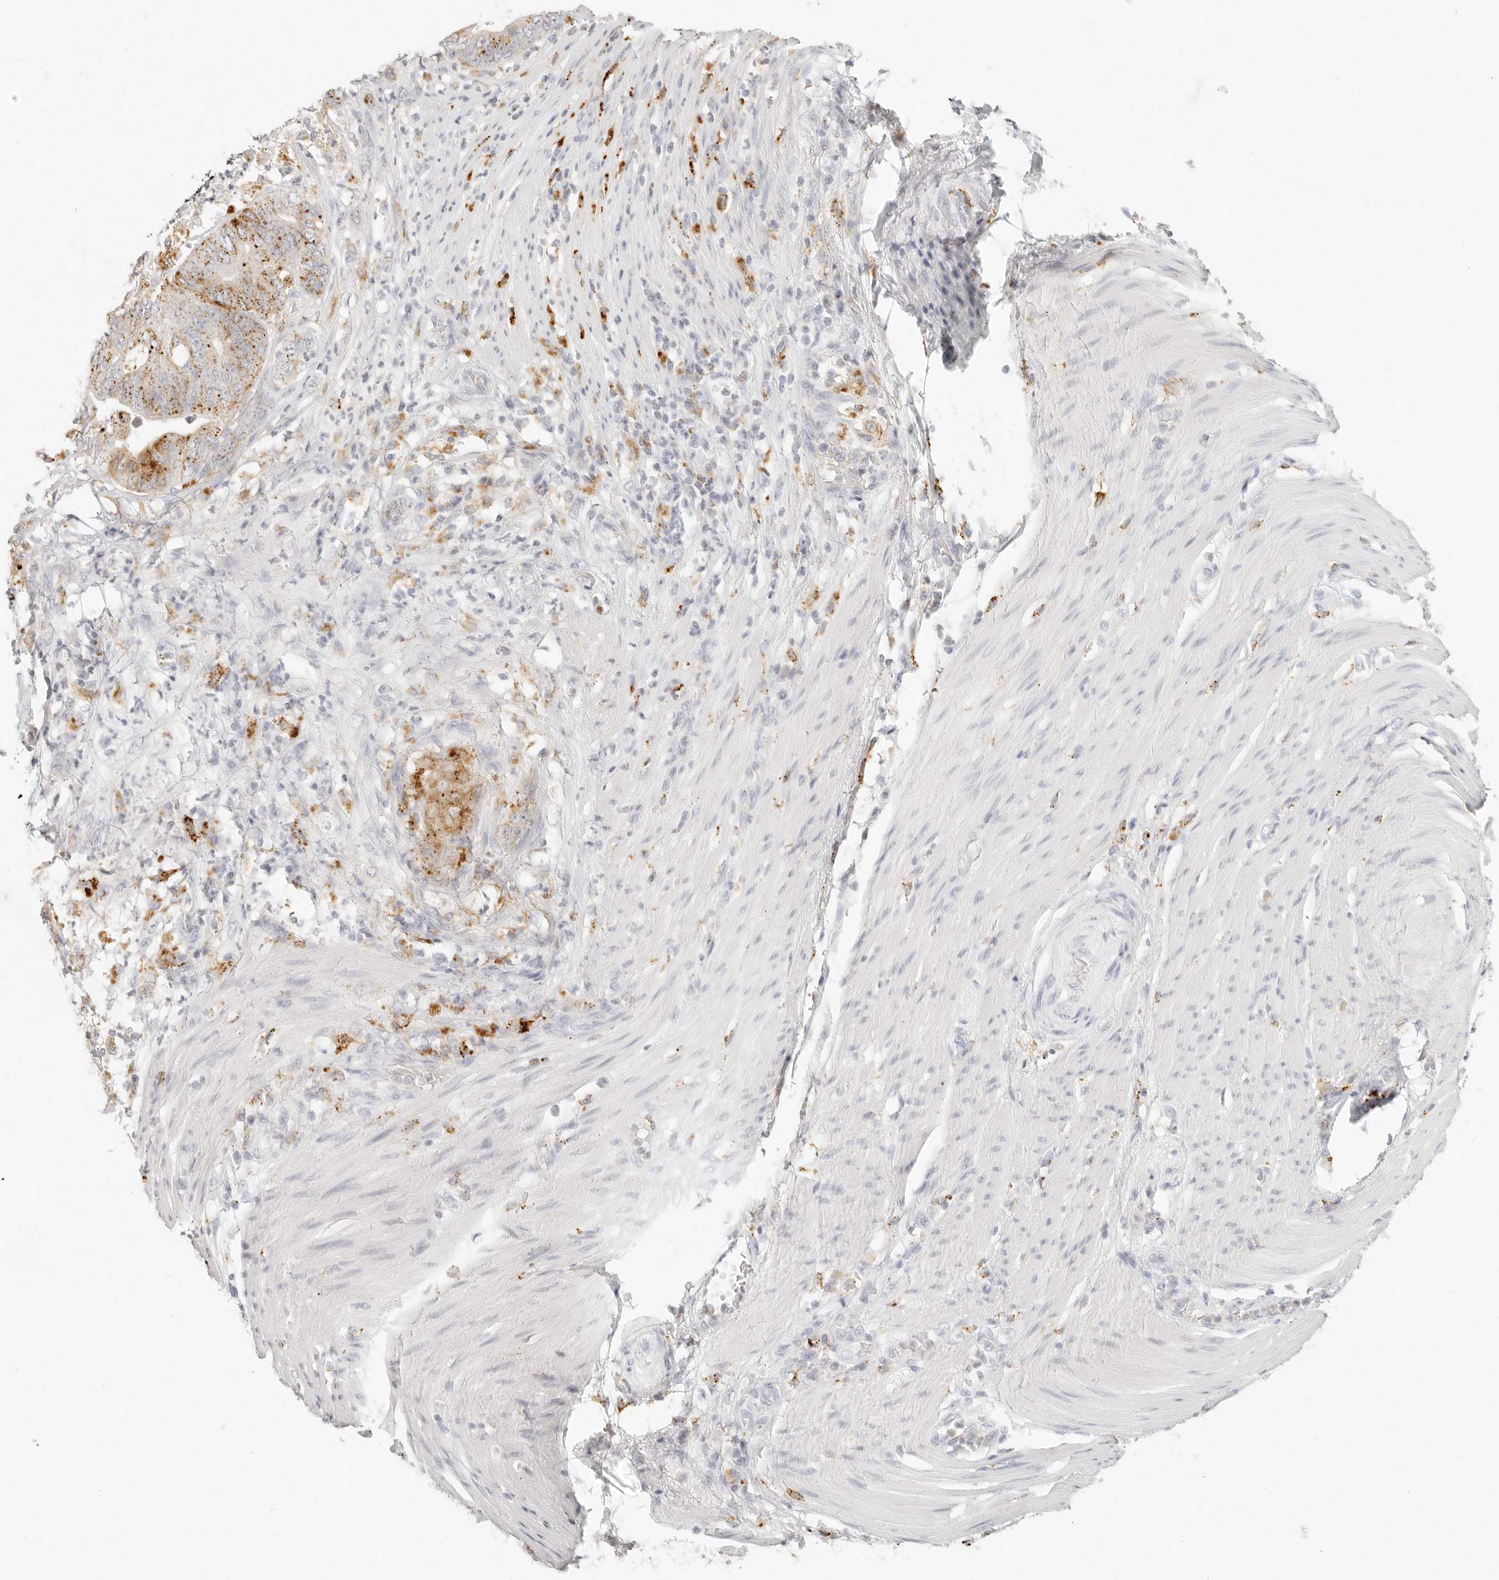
{"staining": {"intensity": "moderate", "quantity": "<25%", "location": "cytoplasmic/membranous"}, "tissue": "stomach cancer", "cell_type": "Tumor cells", "image_type": "cancer", "snomed": [{"axis": "morphology", "description": "Adenocarcinoma, NOS"}, {"axis": "topography", "description": "Stomach"}], "caption": "Stomach adenocarcinoma stained with a protein marker exhibits moderate staining in tumor cells.", "gene": "RNASET2", "patient": {"sex": "female", "age": 73}}